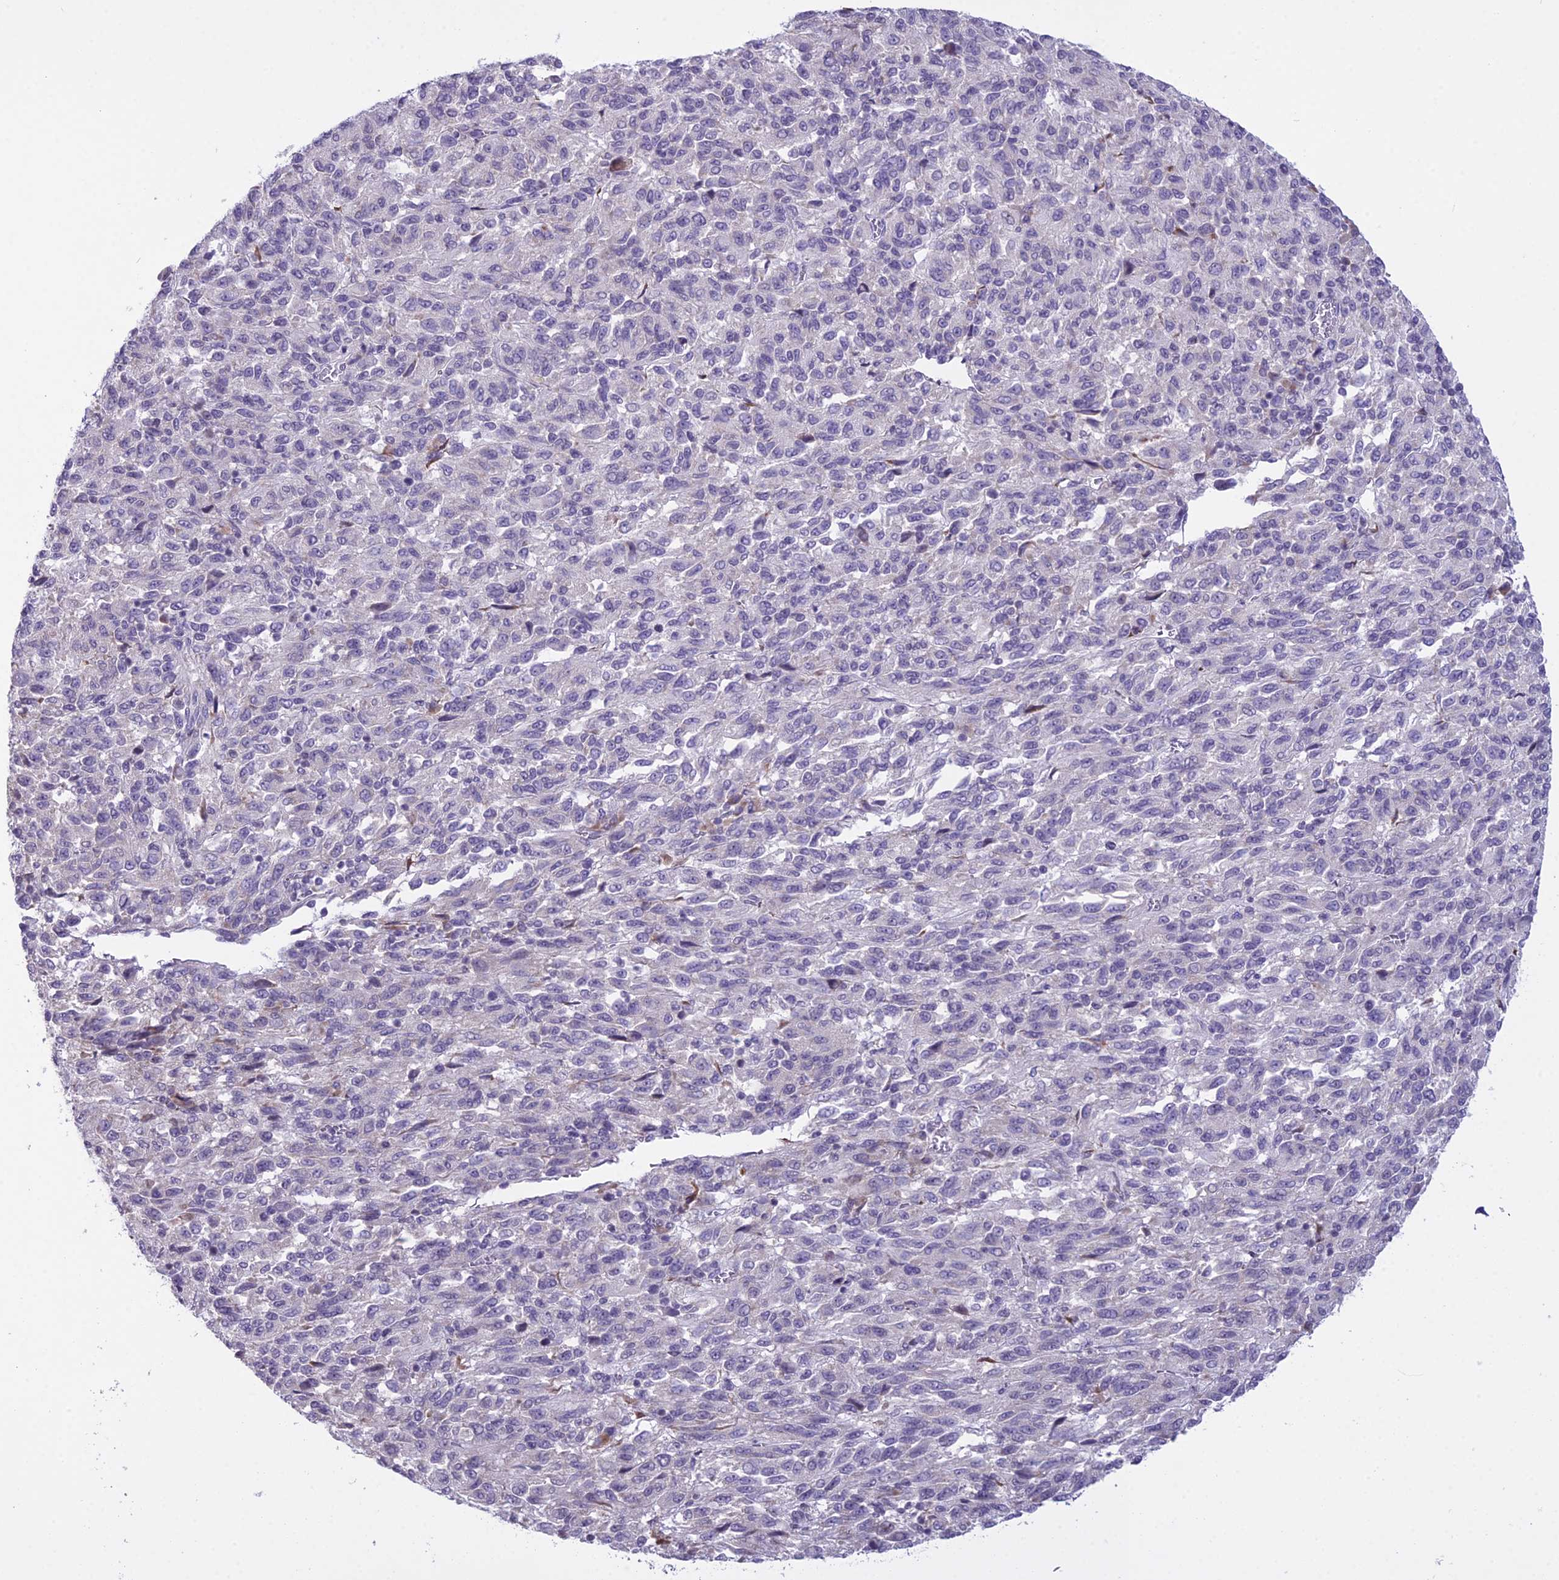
{"staining": {"intensity": "negative", "quantity": "none", "location": "none"}, "tissue": "melanoma", "cell_type": "Tumor cells", "image_type": "cancer", "snomed": [{"axis": "morphology", "description": "Malignant melanoma, Metastatic site"}, {"axis": "topography", "description": "Lung"}], "caption": "Tumor cells show no significant protein positivity in melanoma.", "gene": "RPS26", "patient": {"sex": "male", "age": 64}}